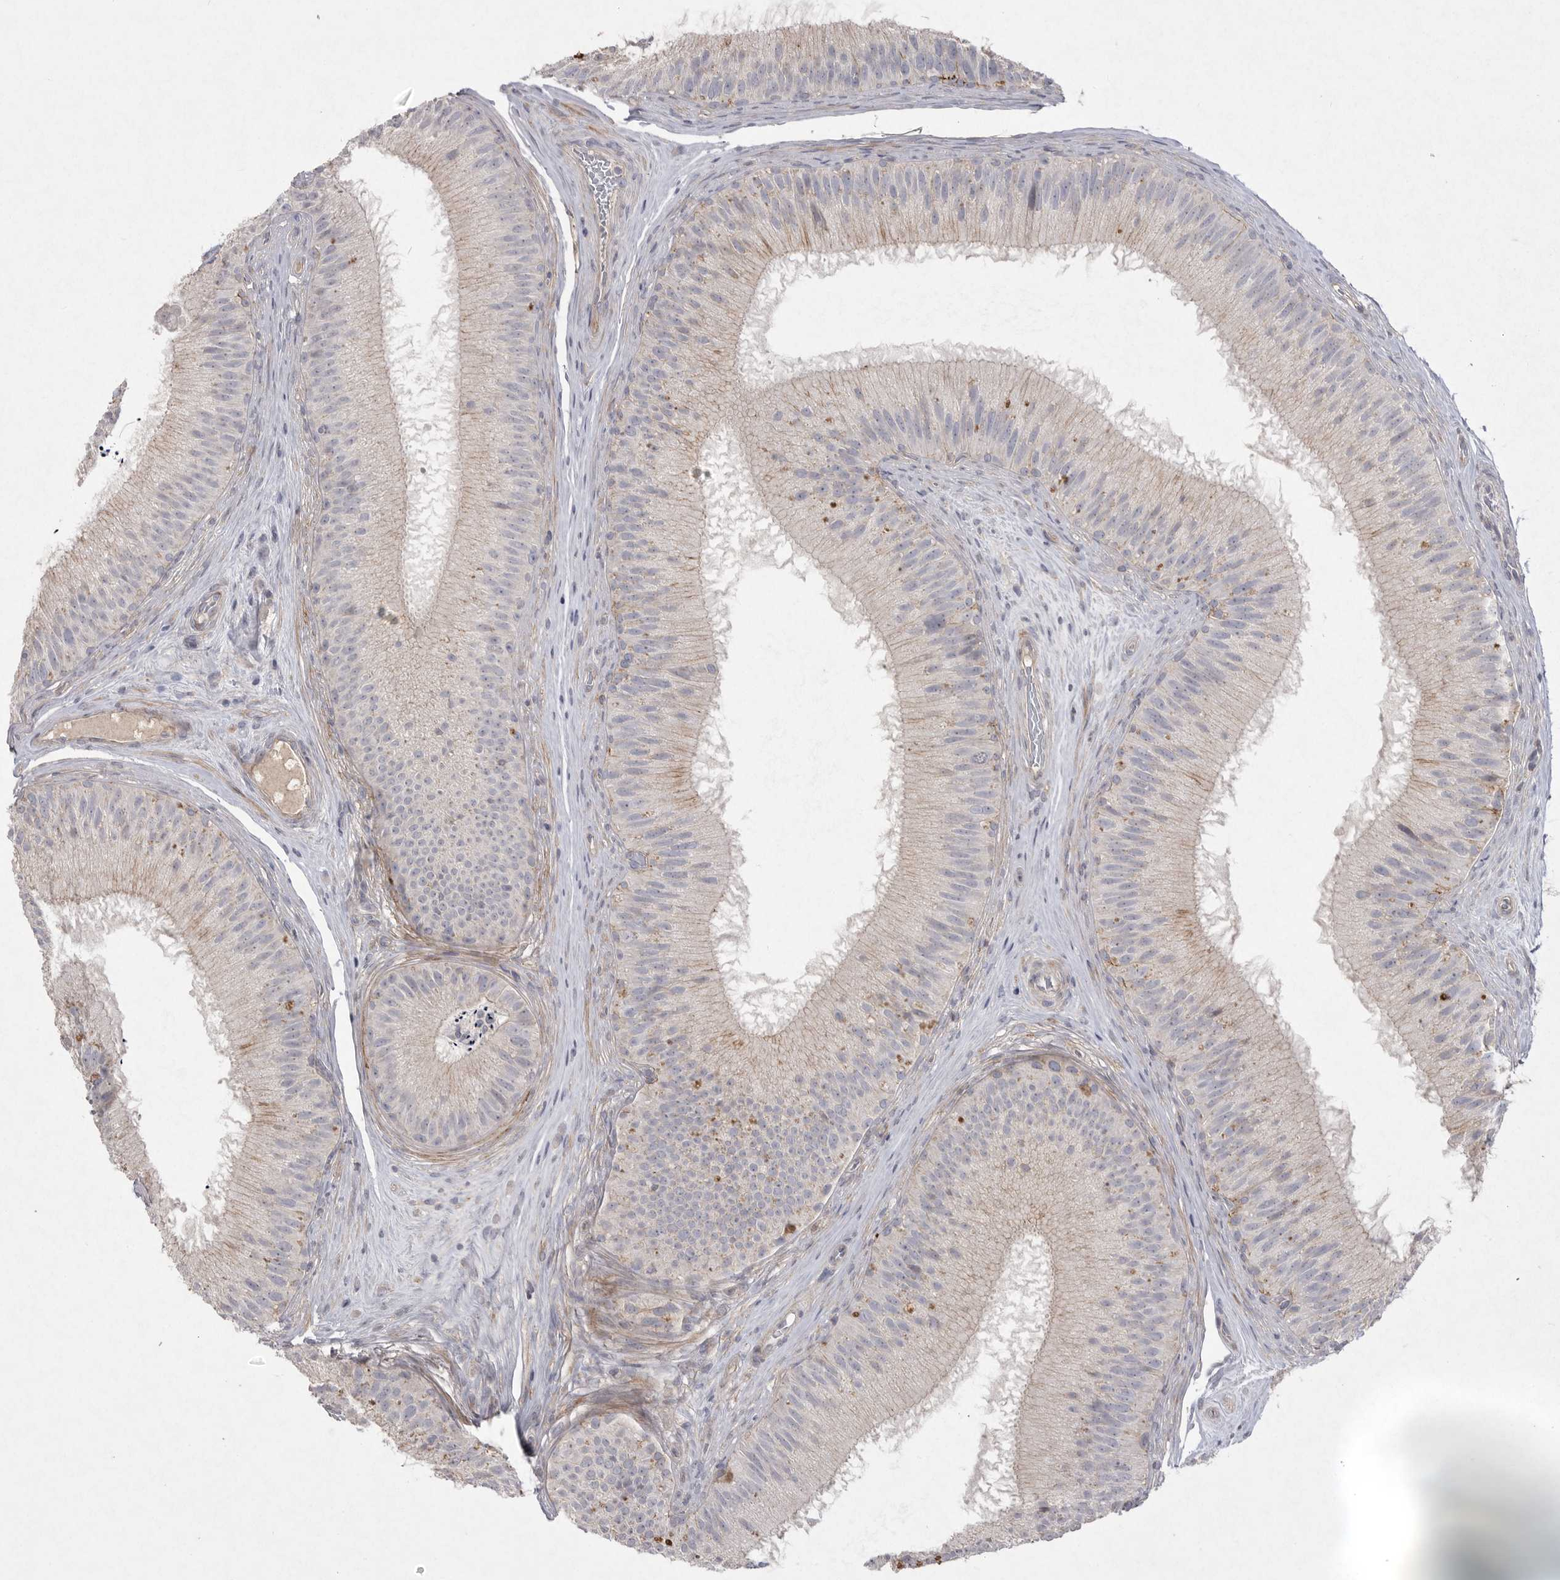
{"staining": {"intensity": "moderate", "quantity": "<25%", "location": "cytoplasmic/membranous"}, "tissue": "epididymis", "cell_type": "Glandular cells", "image_type": "normal", "snomed": [{"axis": "morphology", "description": "Normal tissue, NOS"}, {"axis": "topography", "description": "Epididymis"}], "caption": "Moderate cytoplasmic/membranous positivity is identified in approximately <25% of glandular cells in unremarkable epididymis. (Stains: DAB (3,3'-diaminobenzidine) in brown, nuclei in blue, Microscopy: brightfield microscopy at high magnification).", "gene": "VANGL2", "patient": {"sex": "male", "age": 45}}